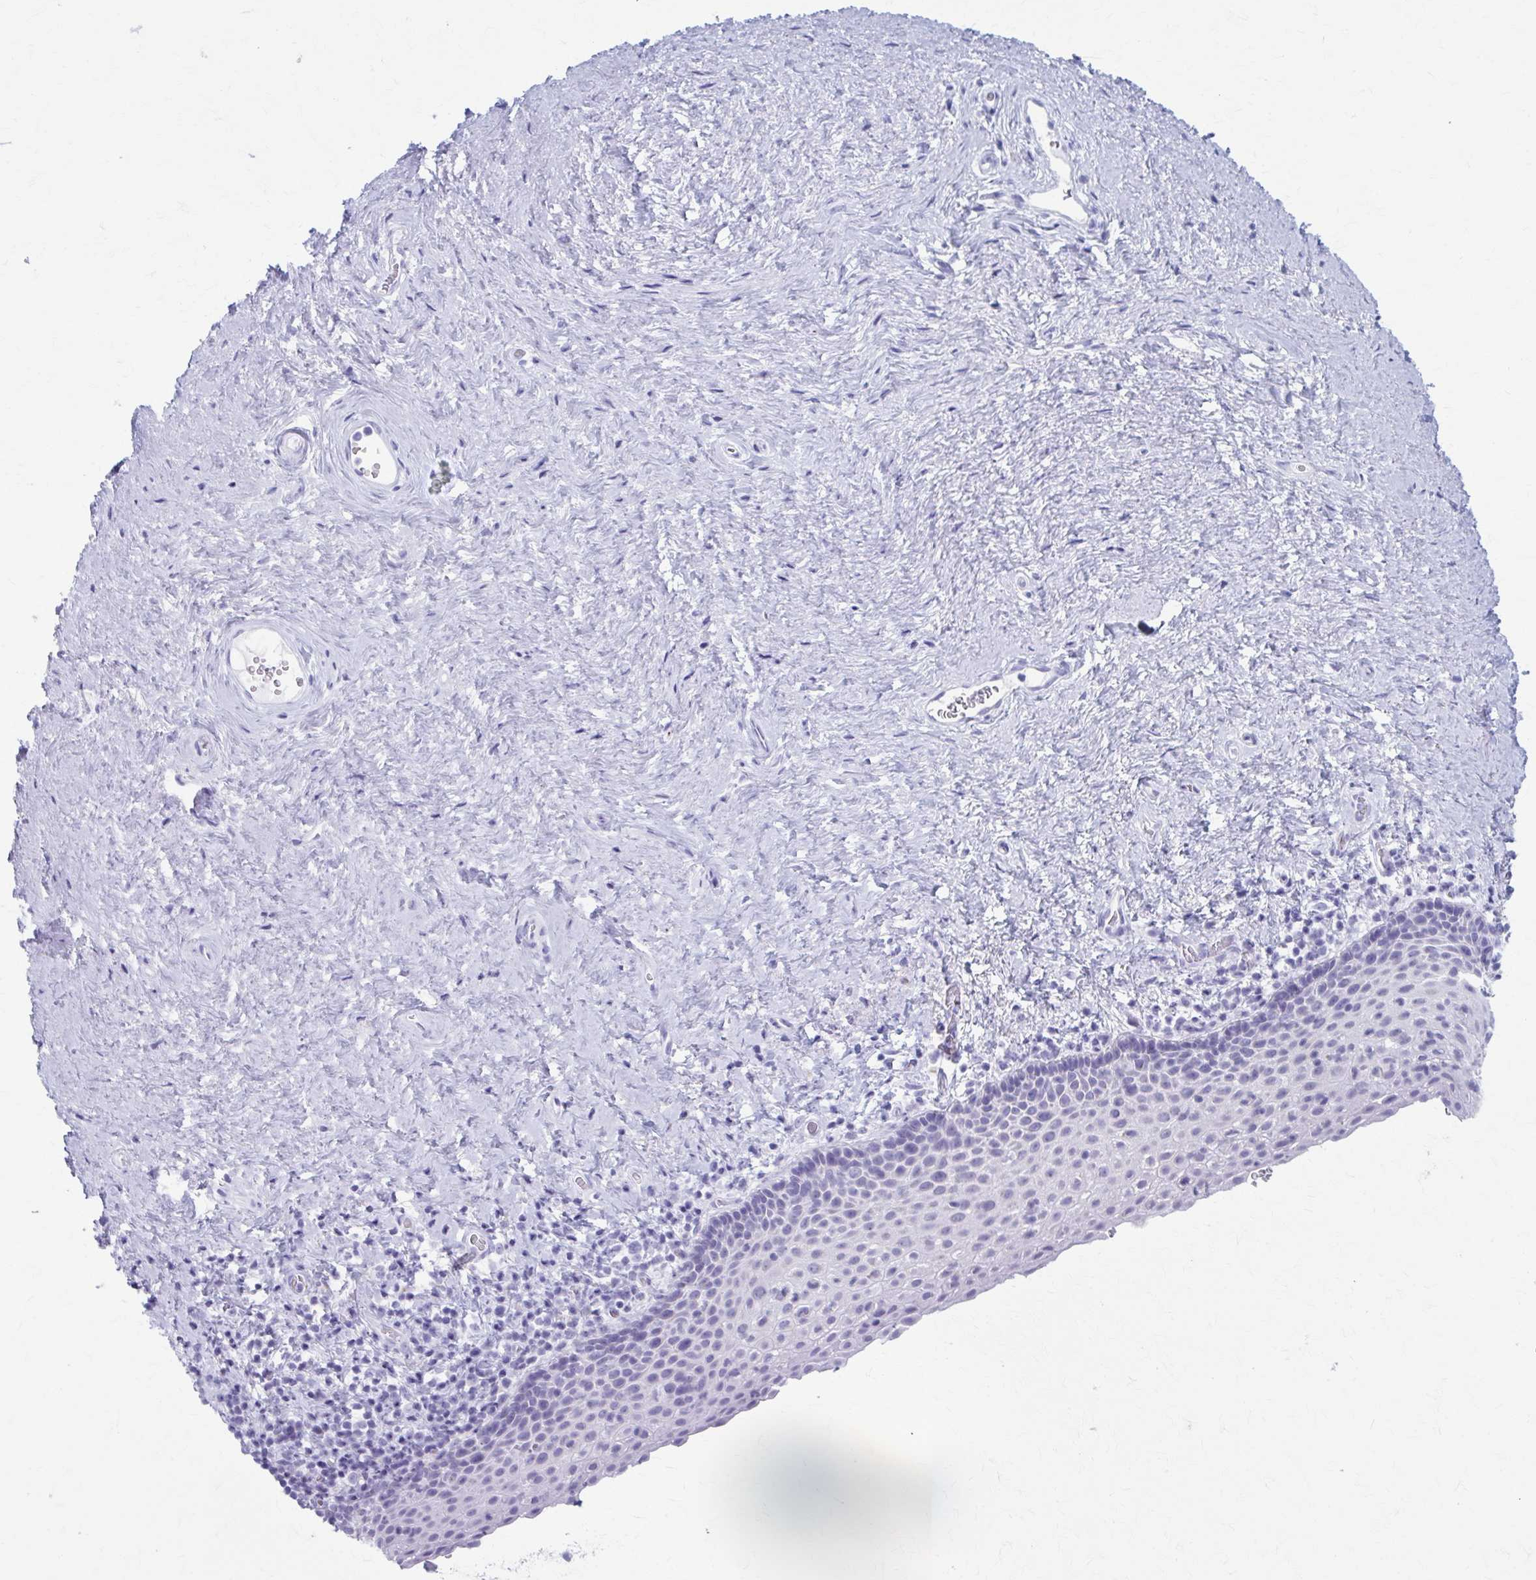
{"staining": {"intensity": "negative", "quantity": "none", "location": "none"}, "tissue": "vagina", "cell_type": "Squamous epithelial cells", "image_type": "normal", "snomed": [{"axis": "morphology", "description": "Normal tissue, NOS"}, {"axis": "topography", "description": "Vagina"}], "caption": "Protein analysis of benign vagina shows no significant expression in squamous epithelial cells. (DAB immunohistochemistry (IHC) with hematoxylin counter stain).", "gene": "KCNE2", "patient": {"sex": "female", "age": 61}}